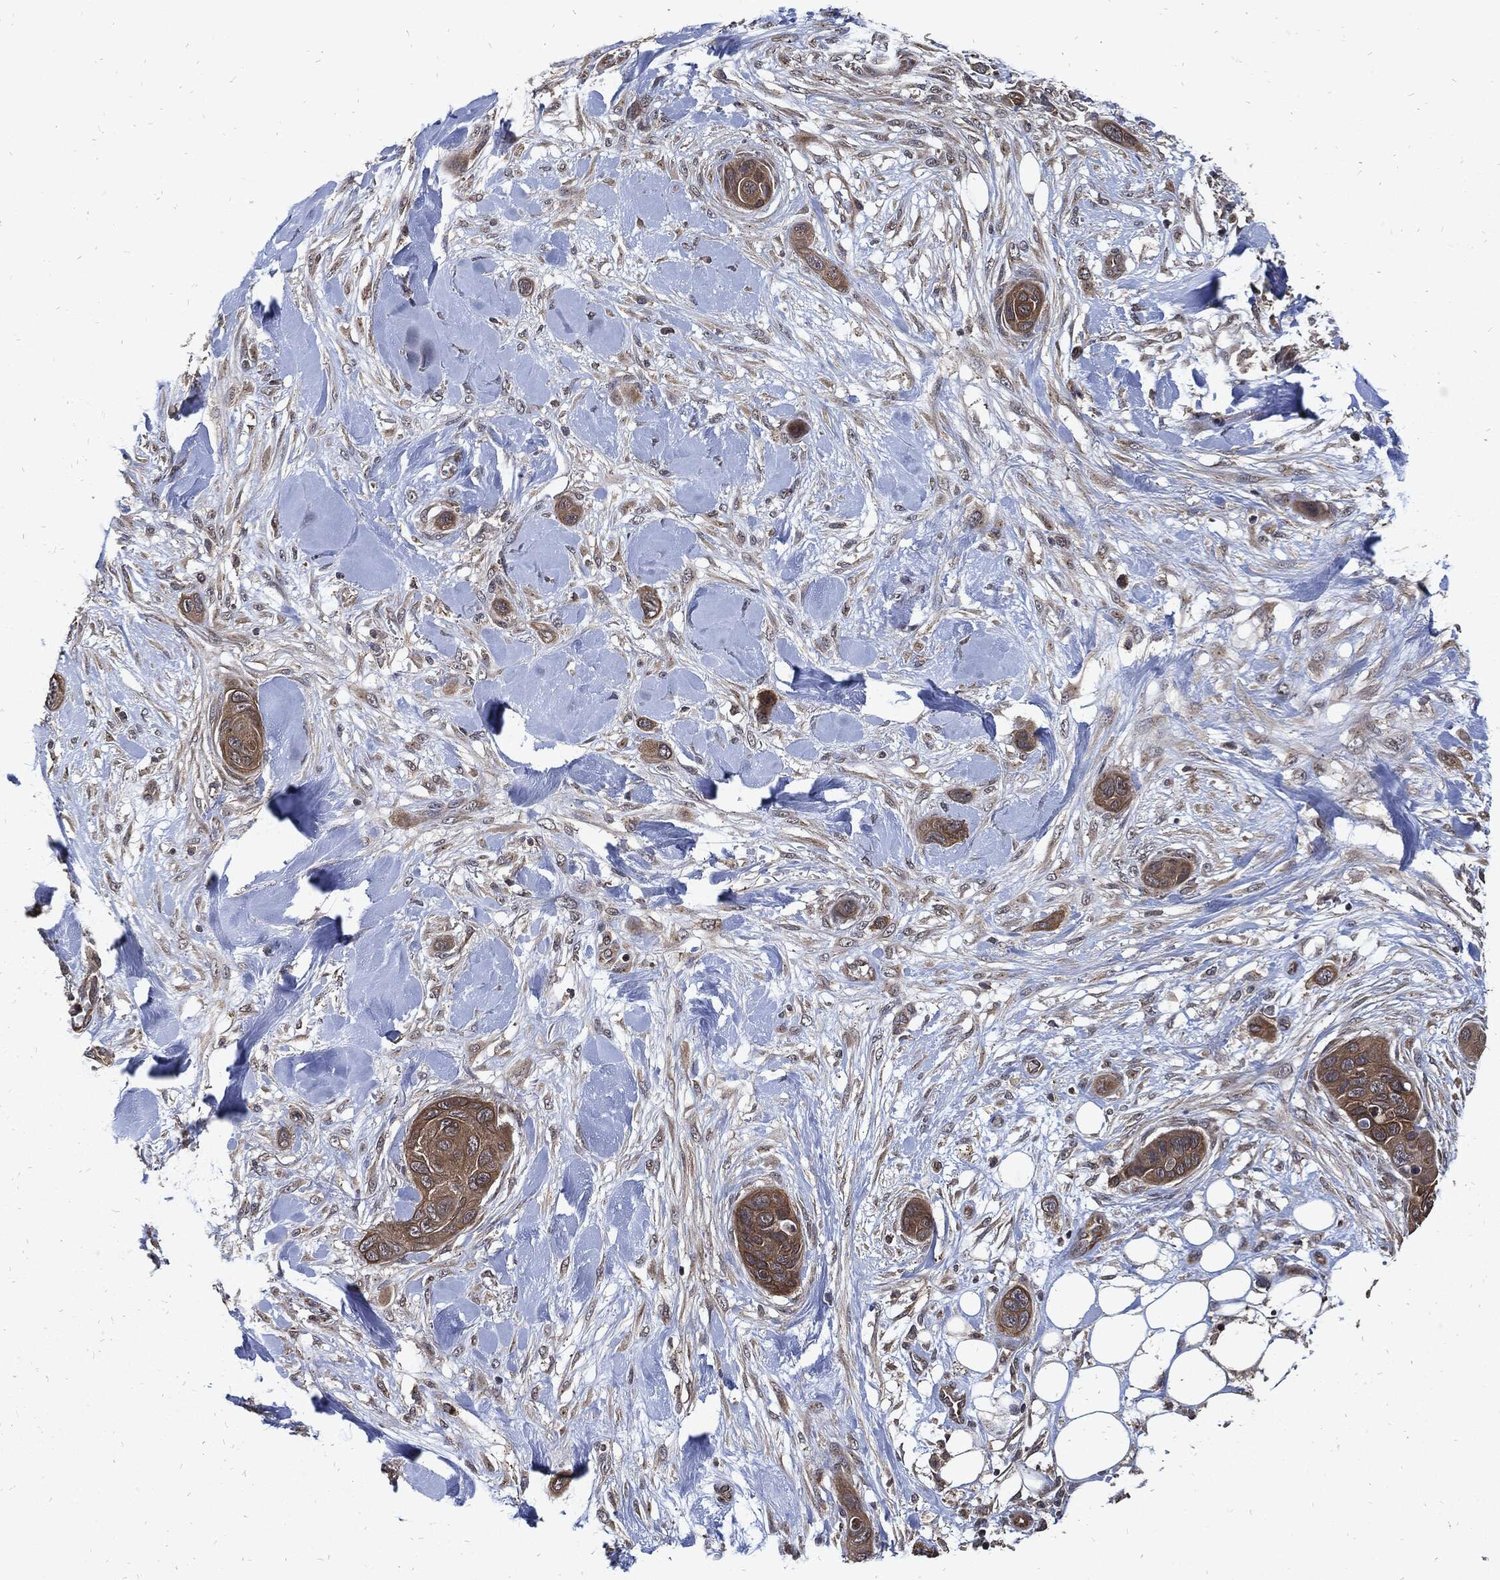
{"staining": {"intensity": "moderate", "quantity": ">75%", "location": "cytoplasmic/membranous"}, "tissue": "skin cancer", "cell_type": "Tumor cells", "image_type": "cancer", "snomed": [{"axis": "morphology", "description": "Squamous cell carcinoma, NOS"}, {"axis": "topography", "description": "Skin"}], "caption": "A photomicrograph of human squamous cell carcinoma (skin) stained for a protein reveals moderate cytoplasmic/membranous brown staining in tumor cells.", "gene": "DCTN1", "patient": {"sex": "male", "age": 78}}